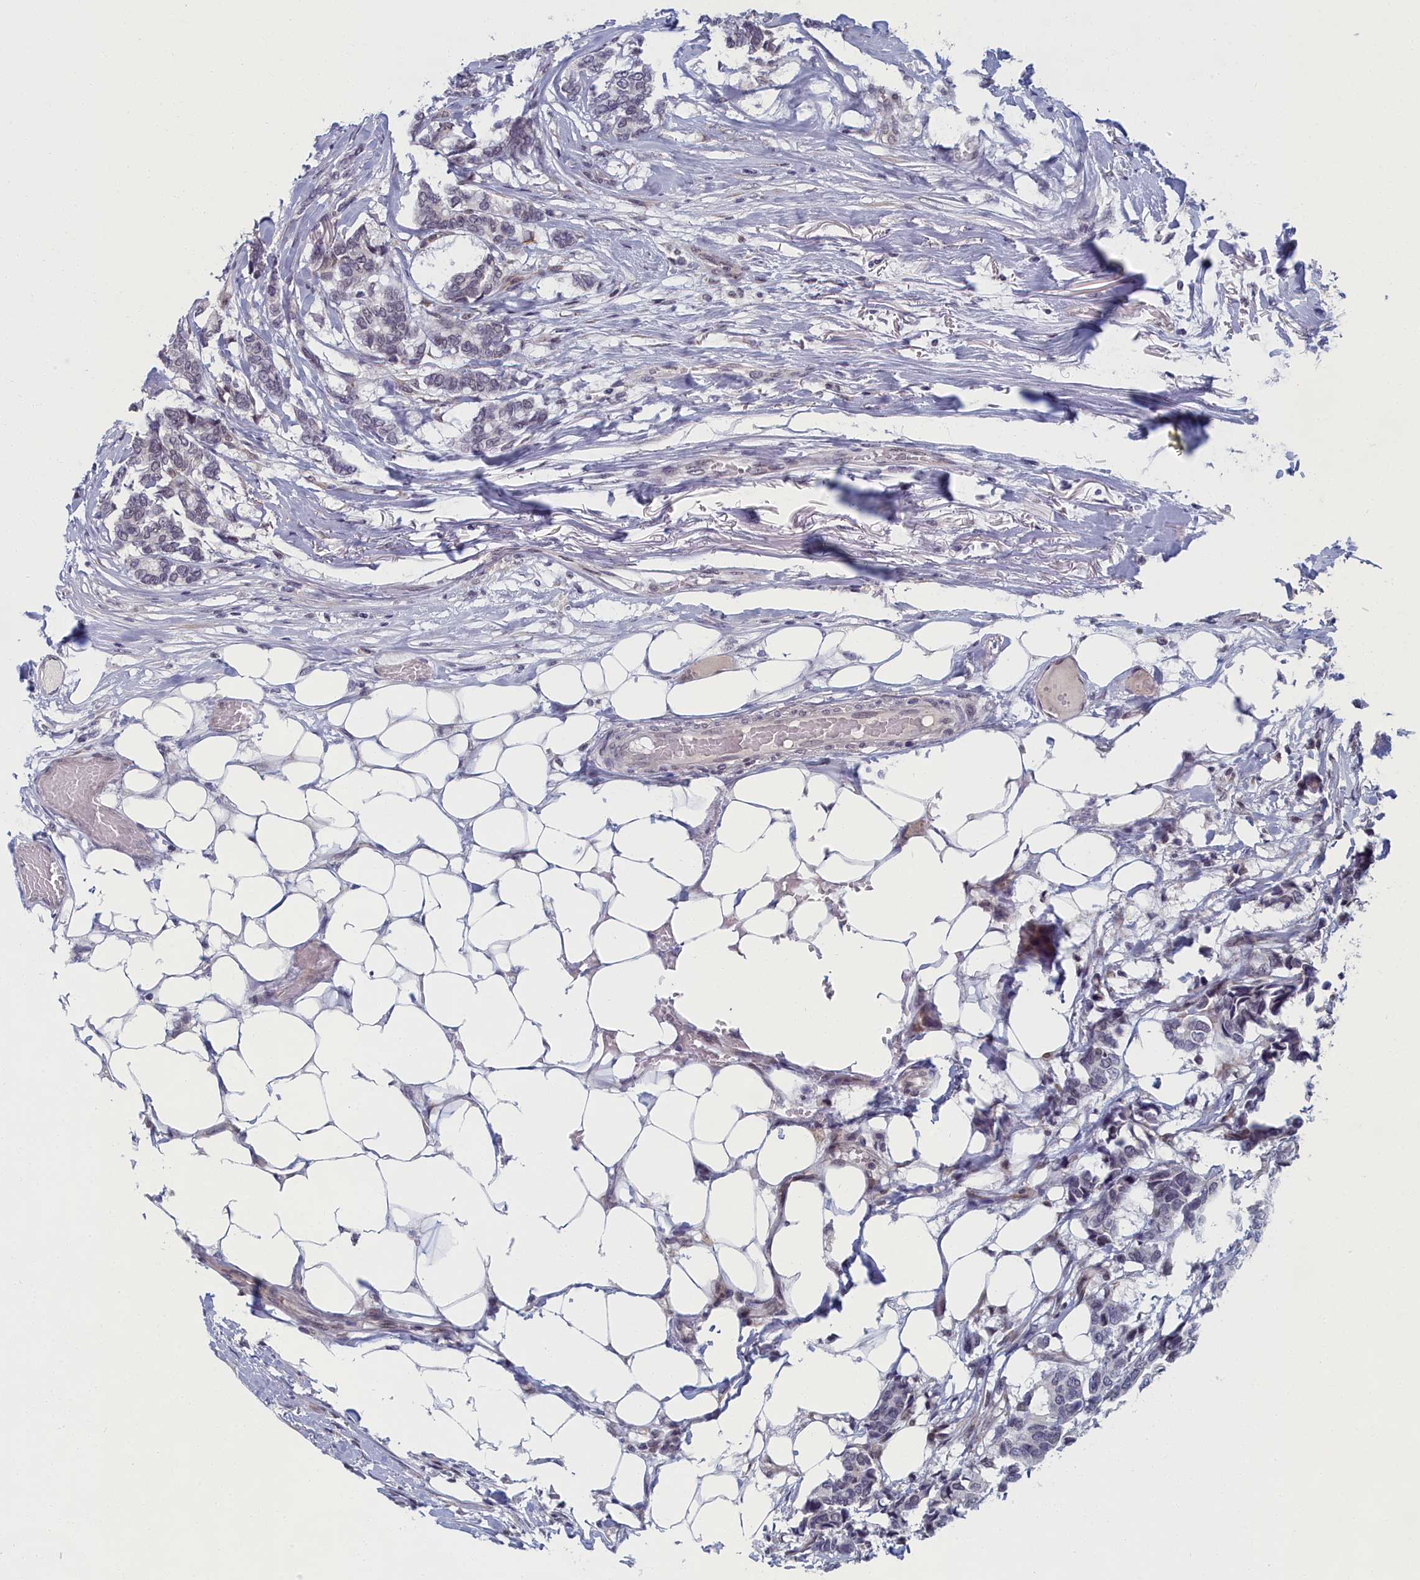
{"staining": {"intensity": "negative", "quantity": "none", "location": "none"}, "tissue": "breast cancer", "cell_type": "Tumor cells", "image_type": "cancer", "snomed": [{"axis": "morphology", "description": "Duct carcinoma"}, {"axis": "topography", "description": "Breast"}], "caption": "Breast cancer stained for a protein using immunohistochemistry displays no expression tumor cells.", "gene": "DNAJC17", "patient": {"sex": "female", "age": 87}}